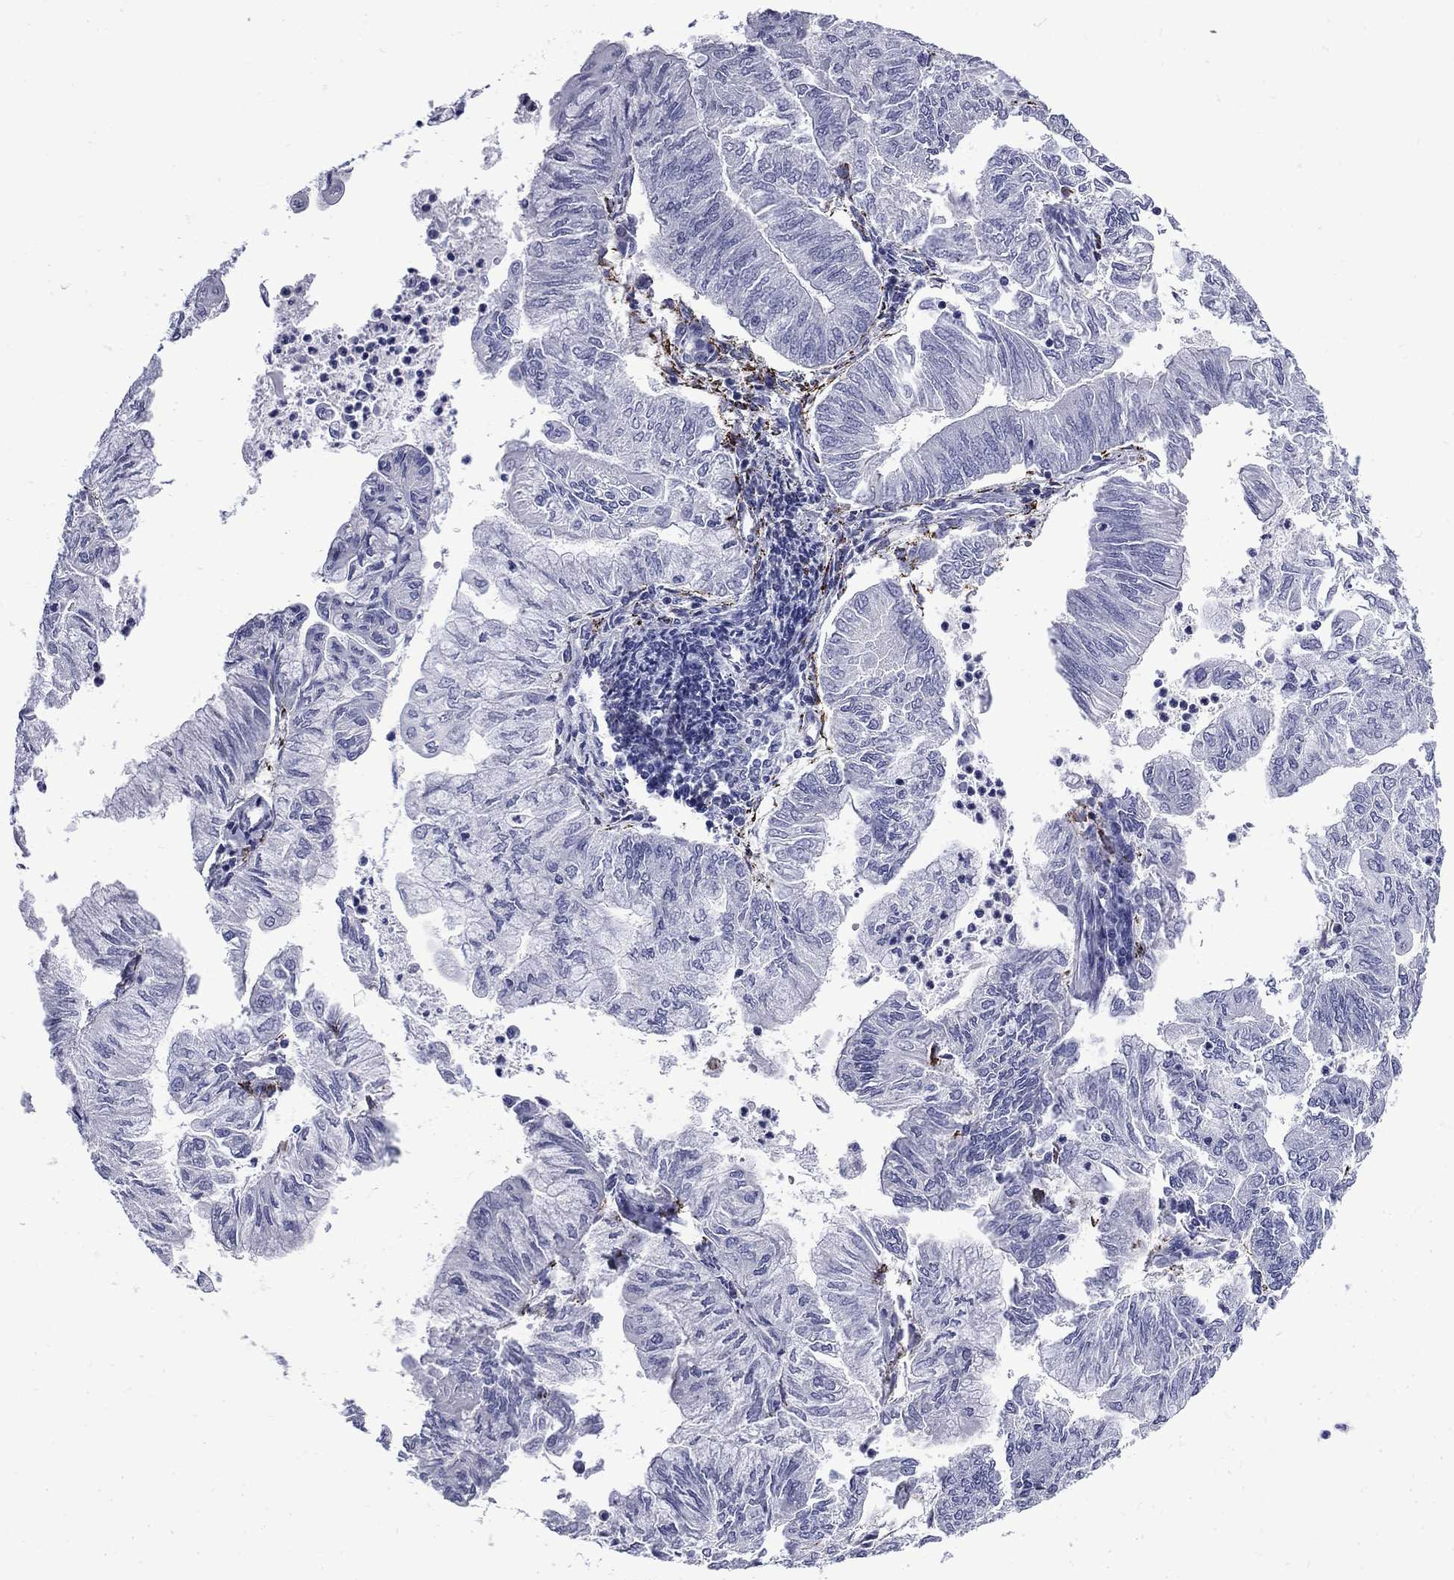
{"staining": {"intensity": "negative", "quantity": "none", "location": "none"}, "tissue": "endometrial cancer", "cell_type": "Tumor cells", "image_type": "cancer", "snomed": [{"axis": "morphology", "description": "Adenocarcinoma, NOS"}, {"axis": "topography", "description": "Endometrium"}], "caption": "Human endometrial adenocarcinoma stained for a protein using immunohistochemistry exhibits no positivity in tumor cells.", "gene": "MGARP", "patient": {"sex": "female", "age": 59}}